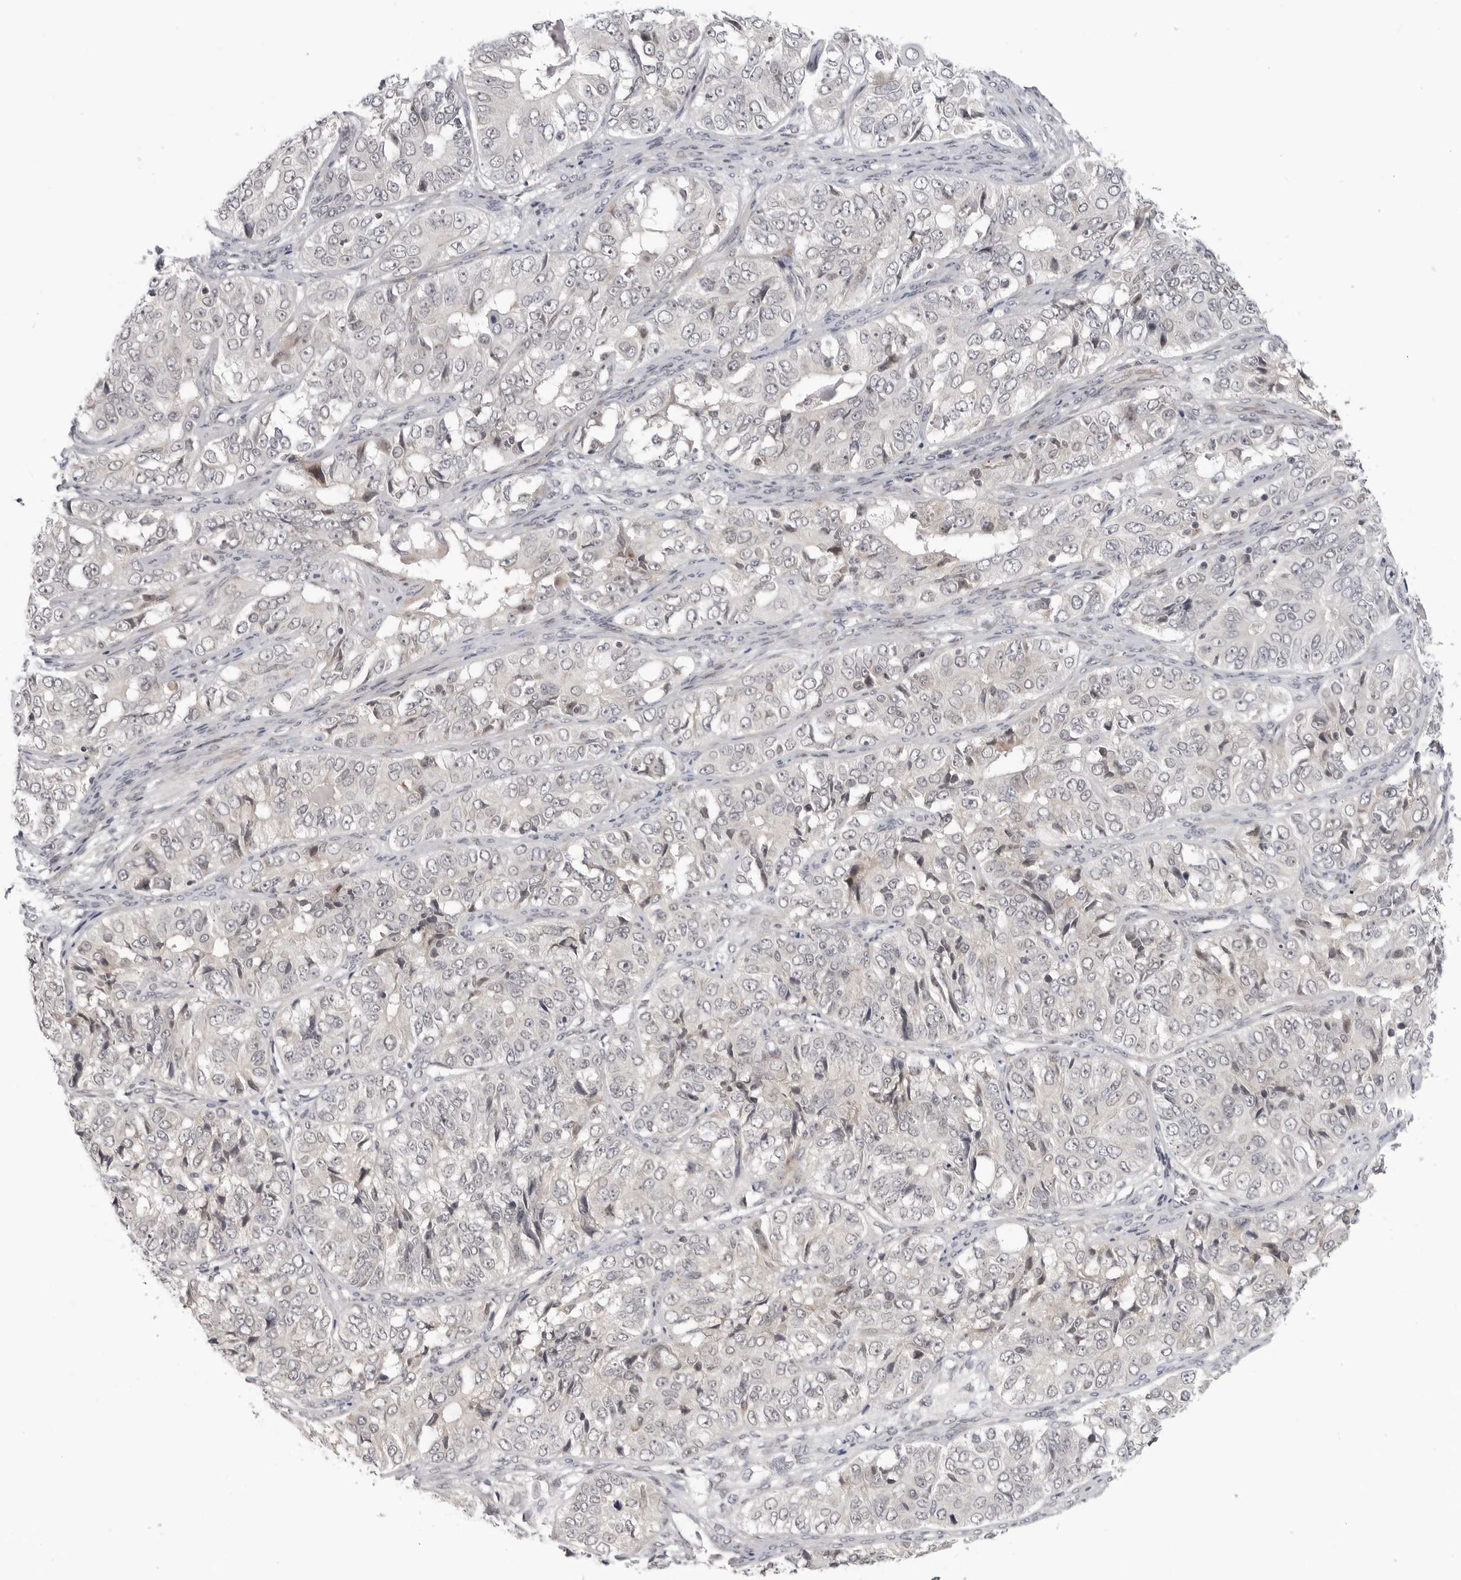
{"staining": {"intensity": "negative", "quantity": "none", "location": "none"}, "tissue": "ovarian cancer", "cell_type": "Tumor cells", "image_type": "cancer", "snomed": [{"axis": "morphology", "description": "Carcinoma, endometroid"}, {"axis": "topography", "description": "Ovary"}], "caption": "This is a micrograph of IHC staining of ovarian cancer, which shows no staining in tumor cells.", "gene": "ADAMTS5", "patient": {"sex": "female", "age": 51}}